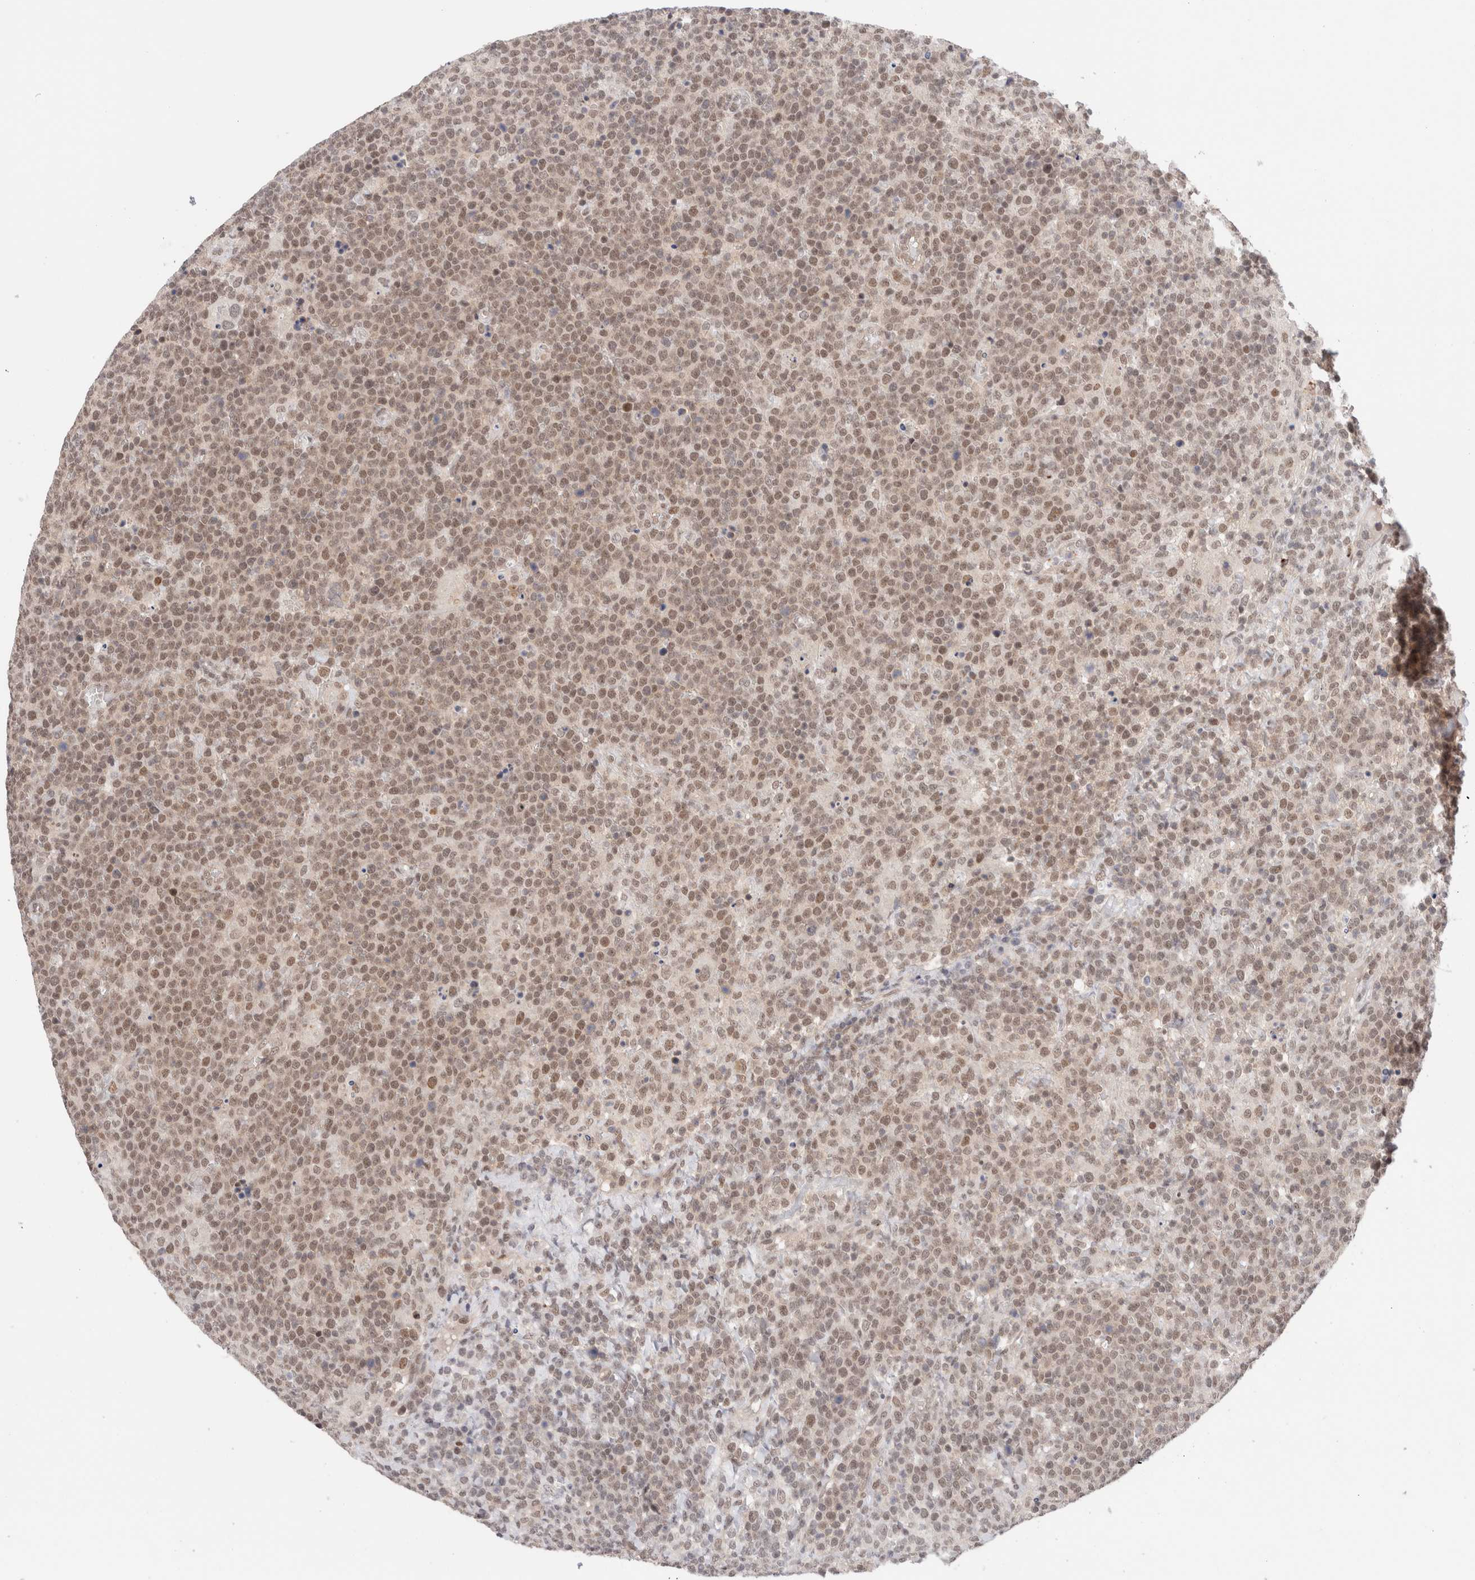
{"staining": {"intensity": "weak", "quantity": ">75%", "location": "nuclear"}, "tissue": "lymphoma", "cell_type": "Tumor cells", "image_type": "cancer", "snomed": [{"axis": "morphology", "description": "Malignant lymphoma, non-Hodgkin's type, High grade"}, {"axis": "topography", "description": "Lymph node"}], "caption": "Protein expression analysis of human lymphoma reveals weak nuclear positivity in approximately >75% of tumor cells.", "gene": "GATAD2A", "patient": {"sex": "male", "age": 61}}